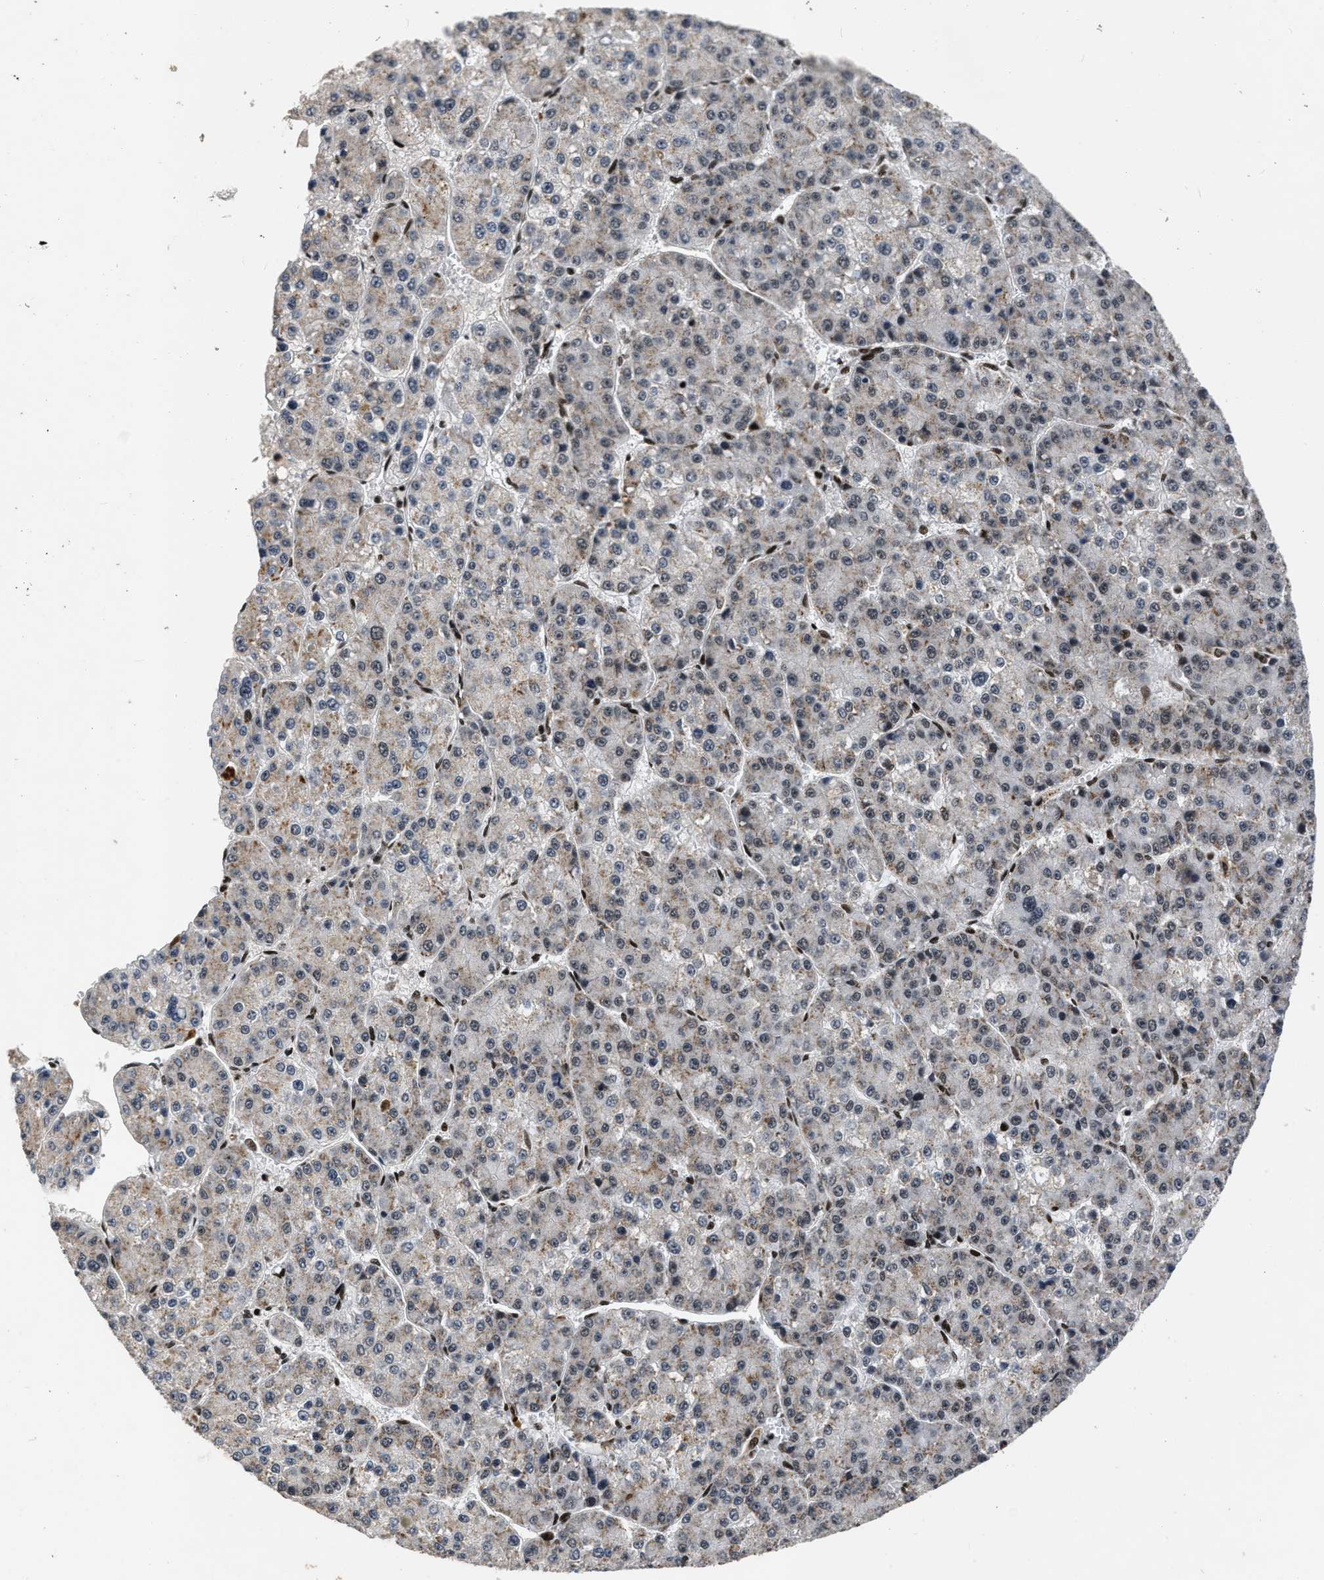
{"staining": {"intensity": "weak", "quantity": "25%-75%", "location": "cytoplasmic/membranous,nuclear"}, "tissue": "liver cancer", "cell_type": "Tumor cells", "image_type": "cancer", "snomed": [{"axis": "morphology", "description": "Carcinoma, Hepatocellular, NOS"}, {"axis": "topography", "description": "Liver"}], "caption": "IHC of liver cancer displays low levels of weak cytoplasmic/membranous and nuclear positivity in about 25%-75% of tumor cells.", "gene": "SMARCB1", "patient": {"sex": "female", "age": 73}}